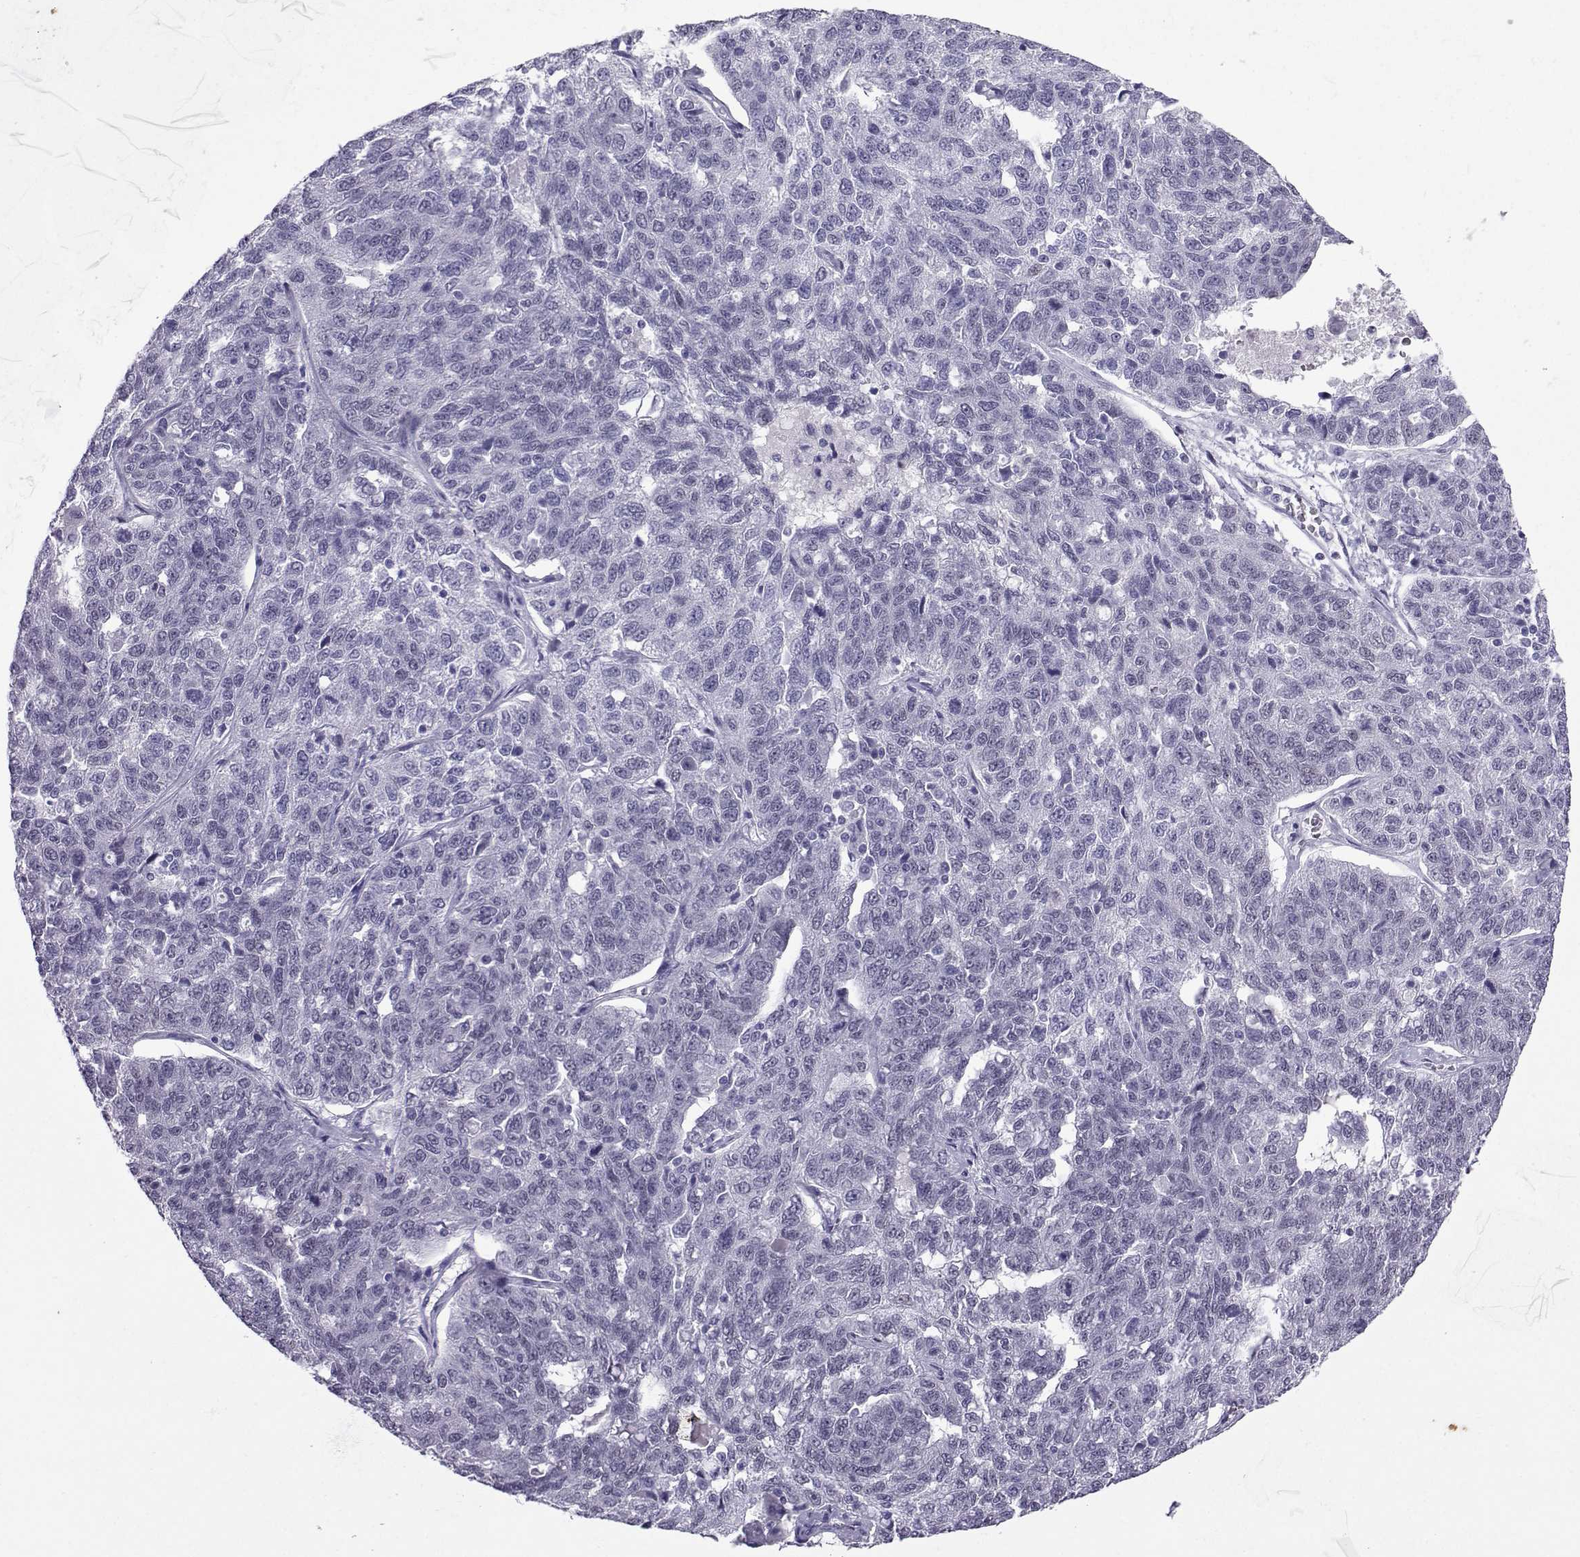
{"staining": {"intensity": "negative", "quantity": "none", "location": "none"}, "tissue": "ovarian cancer", "cell_type": "Tumor cells", "image_type": "cancer", "snomed": [{"axis": "morphology", "description": "Cystadenocarcinoma, serous, NOS"}, {"axis": "topography", "description": "Ovary"}], "caption": "A histopathology image of human ovarian serous cystadenocarcinoma is negative for staining in tumor cells.", "gene": "LORICRIN", "patient": {"sex": "female", "age": 71}}